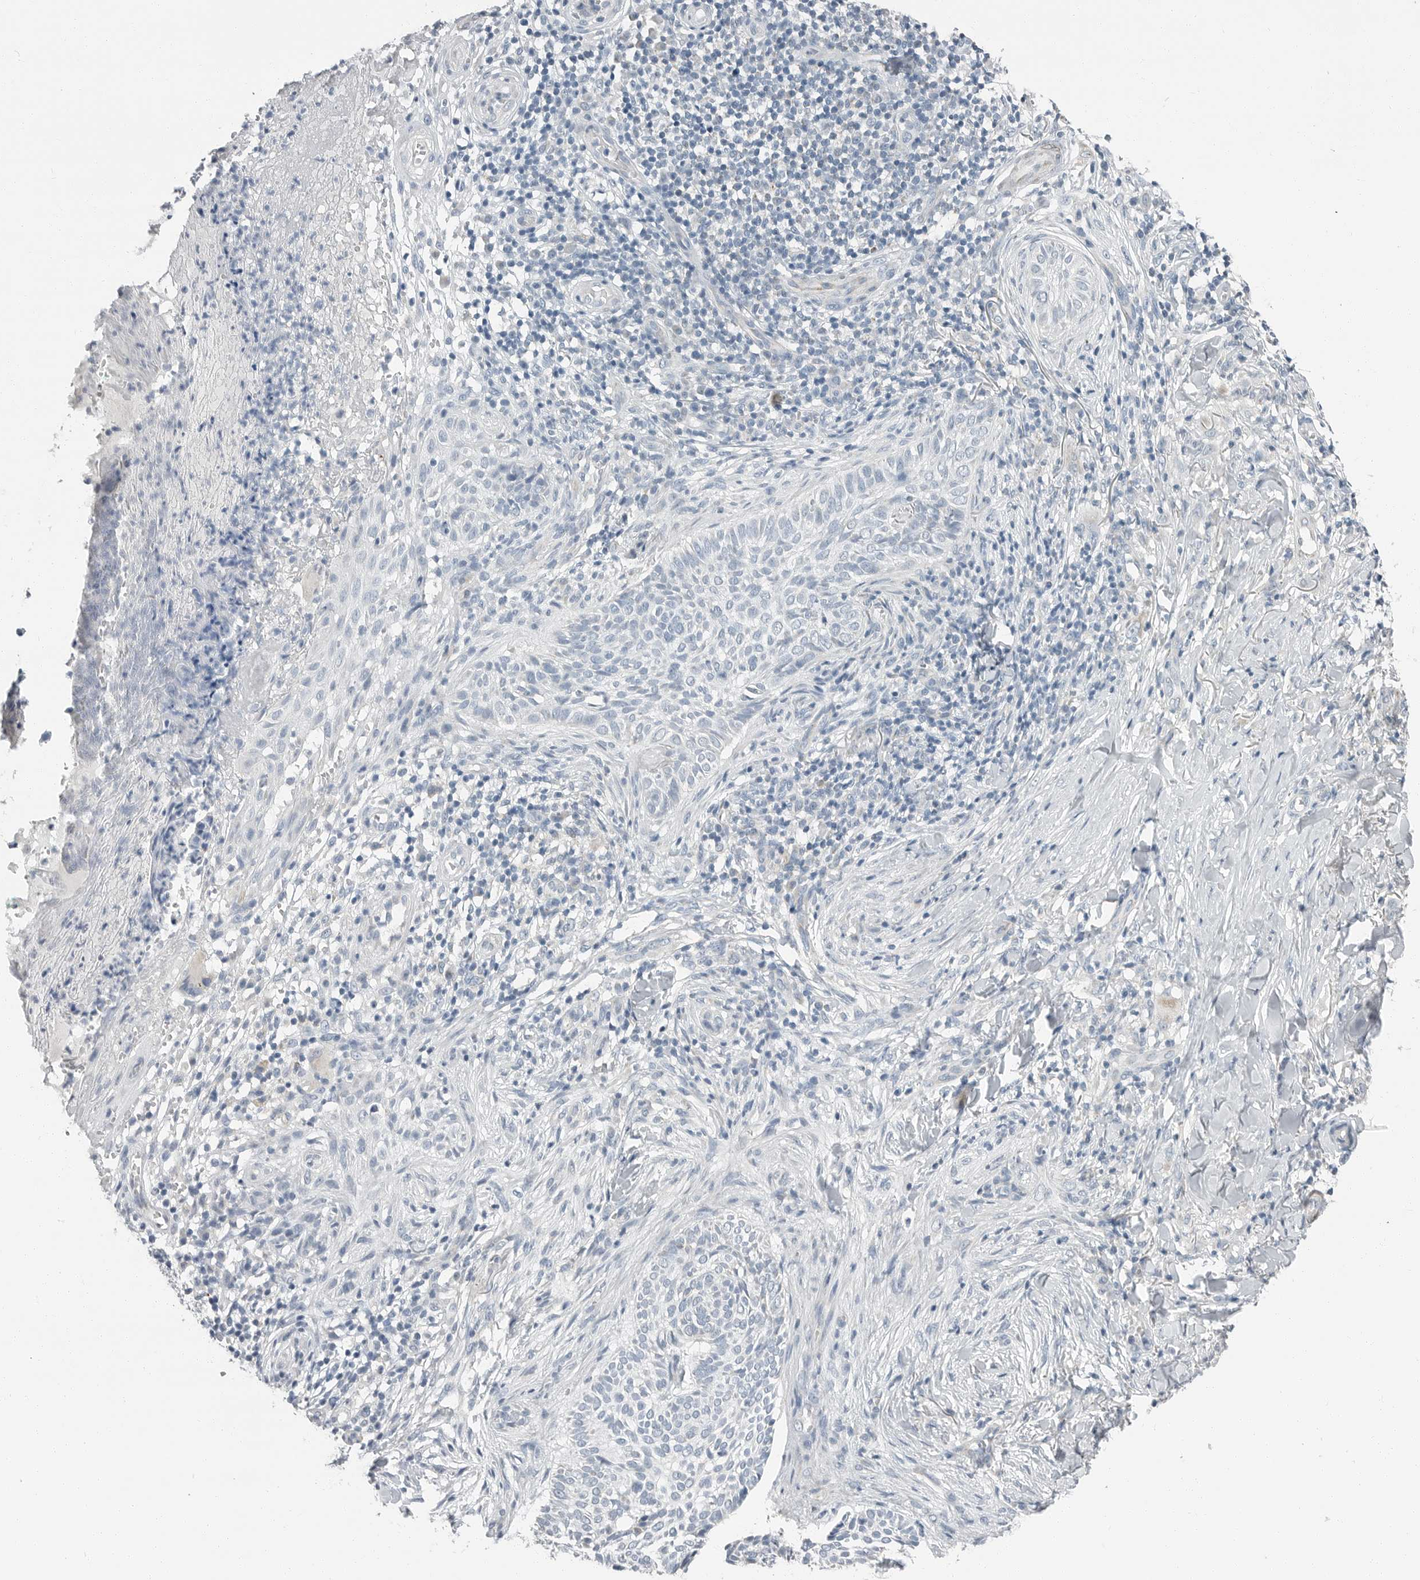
{"staining": {"intensity": "negative", "quantity": "none", "location": "none"}, "tissue": "skin cancer", "cell_type": "Tumor cells", "image_type": "cancer", "snomed": [{"axis": "morphology", "description": "Normal tissue, NOS"}, {"axis": "morphology", "description": "Basal cell carcinoma"}, {"axis": "topography", "description": "Skin"}], "caption": "High magnification brightfield microscopy of basal cell carcinoma (skin) stained with DAB (3,3'-diaminobenzidine) (brown) and counterstained with hematoxylin (blue): tumor cells show no significant expression.", "gene": "PLN", "patient": {"sex": "male", "age": 67}}